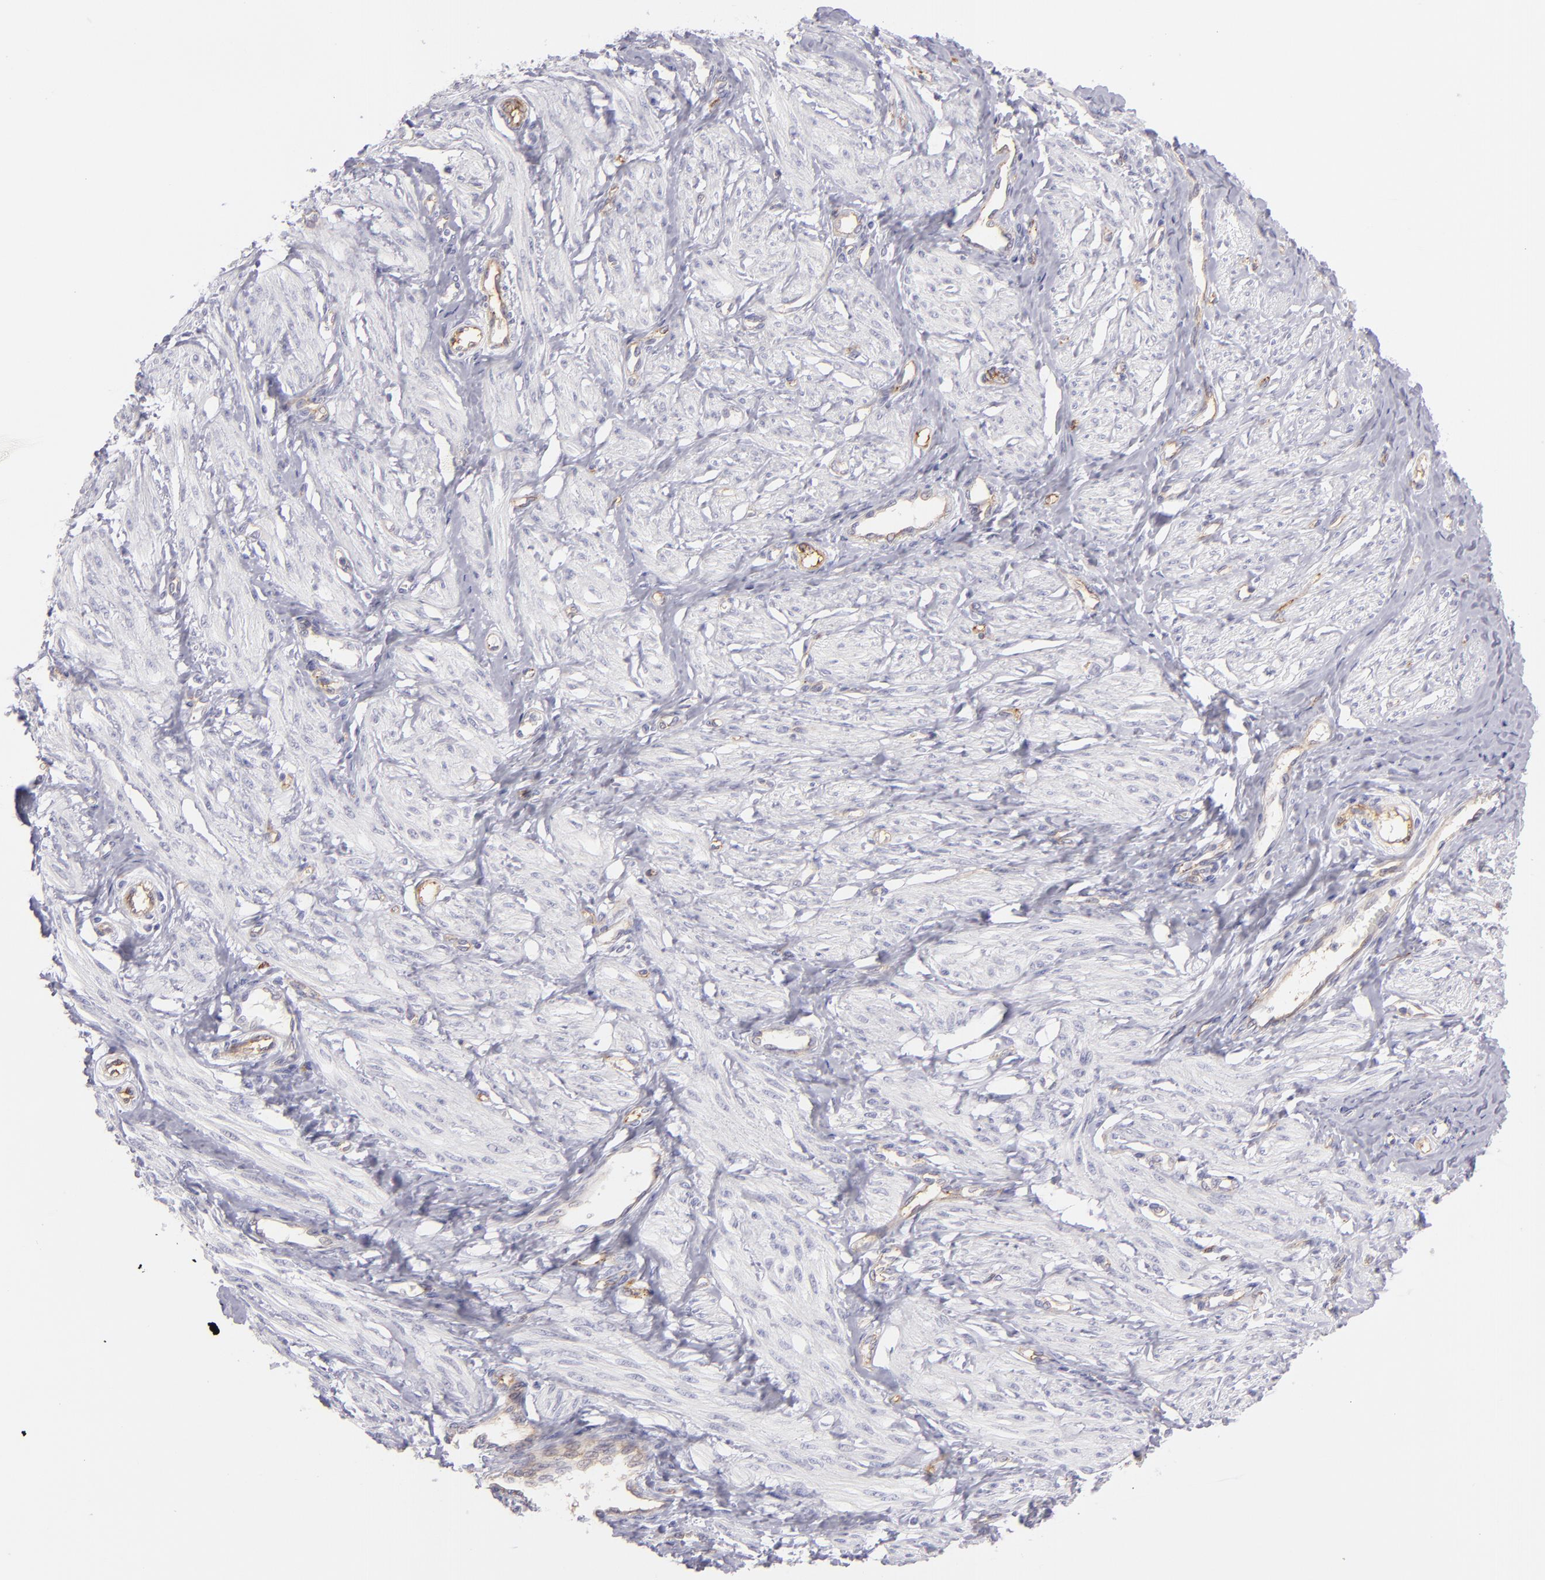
{"staining": {"intensity": "negative", "quantity": "none", "location": "none"}, "tissue": "smooth muscle", "cell_type": "Smooth muscle cells", "image_type": "normal", "snomed": [{"axis": "morphology", "description": "Normal tissue, NOS"}, {"axis": "topography", "description": "Smooth muscle"}, {"axis": "topography", "description": "Uterus"}], "caption": "Smooth muscle stained for a protein using immunohistochemistry (IHC) demonstrates no expression smooth muscle cells.", "gene": "THBD", "patient": {"sex": "female", "age": 39}}